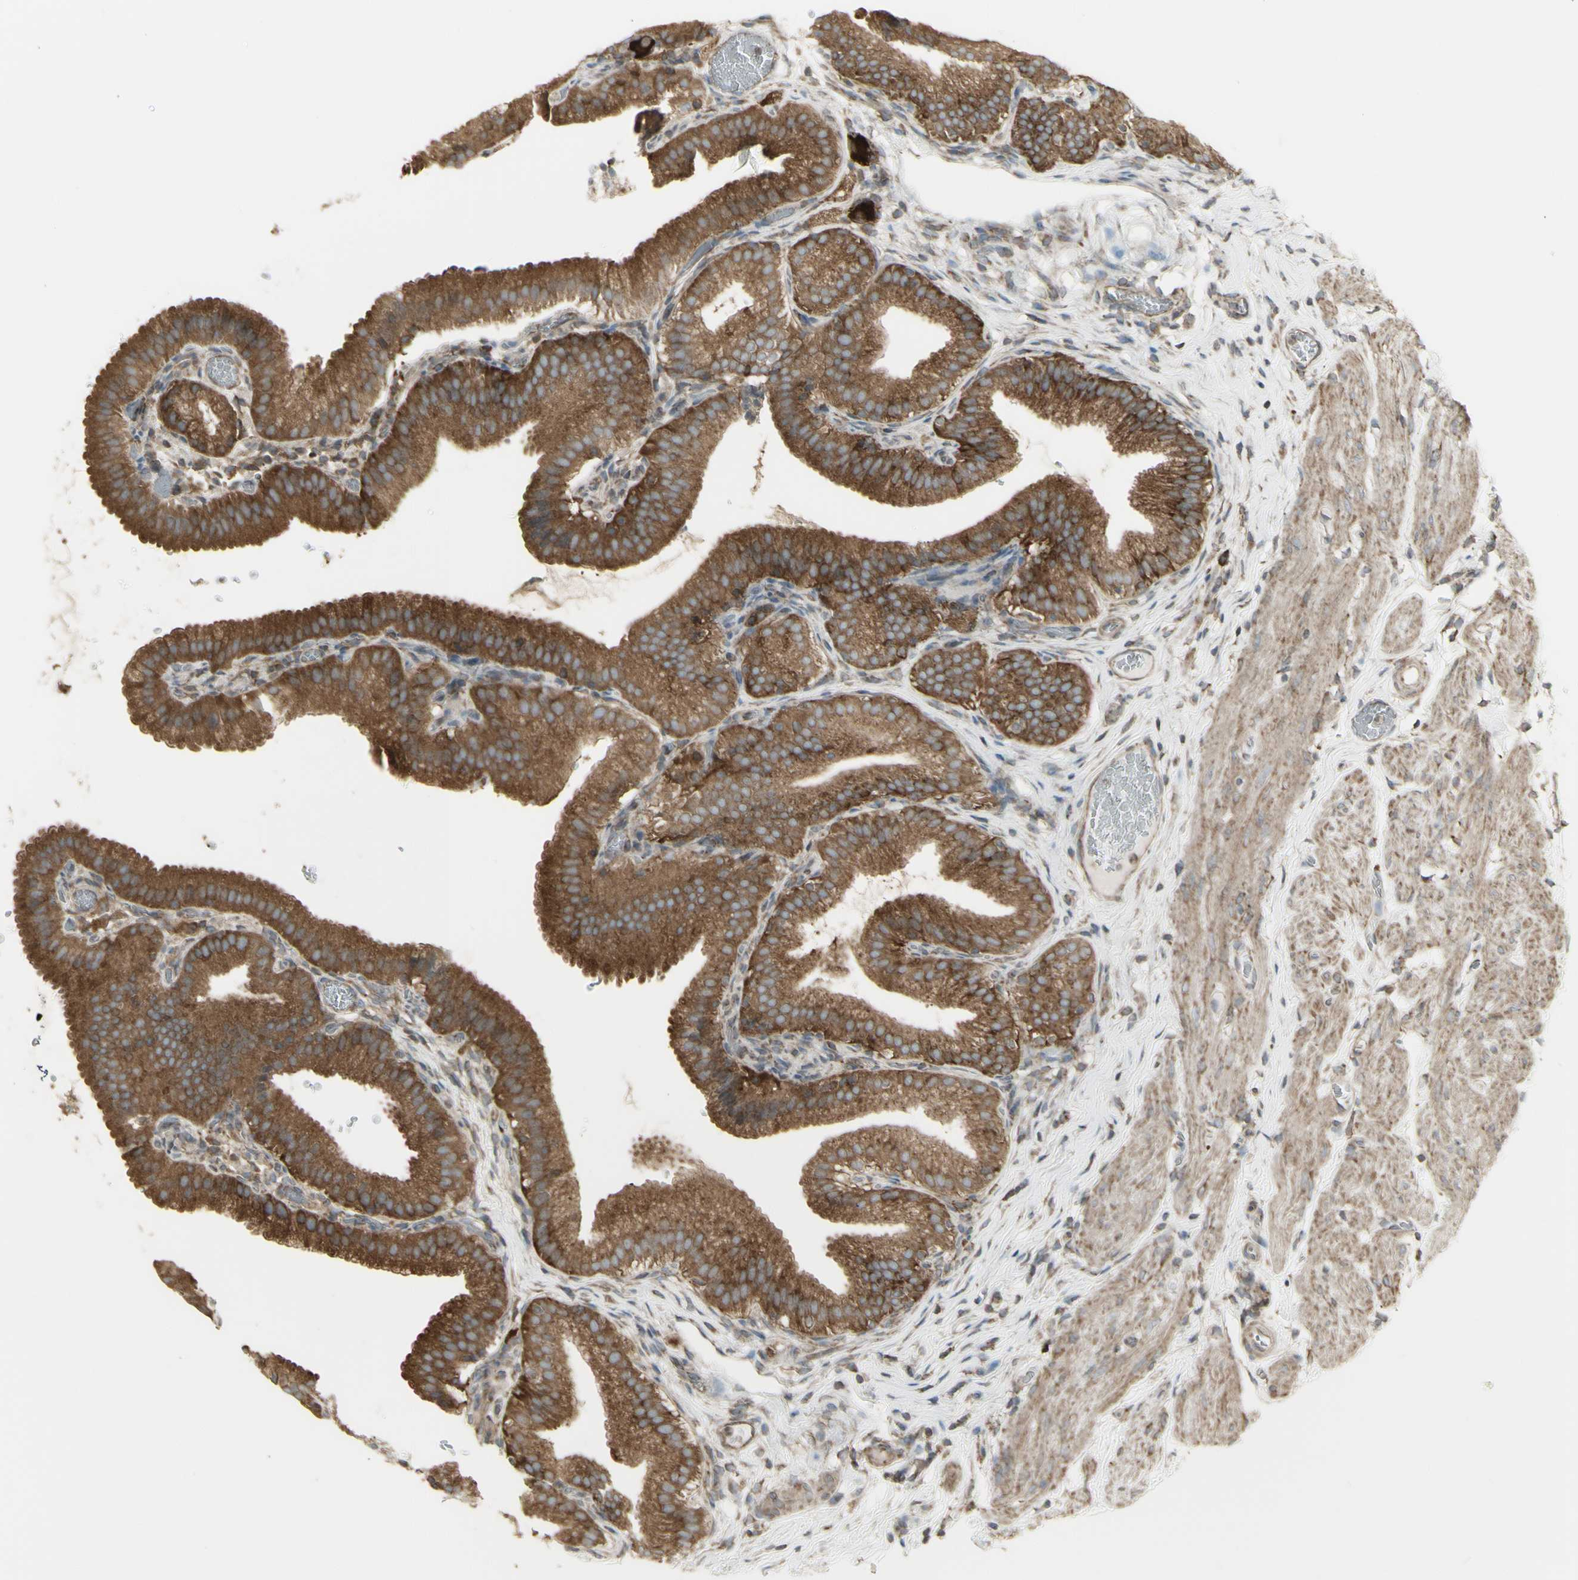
{"staining": {"intensity": "strong", "quantity": ">75%", "location": "cytoplasmic/membranous"}, "tissue": "gallbladder", "cell_type": "Glandular cells", "image_type": "normal", "snomed": [{"axis": "morphology", "description": "Normal tissue, NOS"}, {"axis": "topography", "description": "Gallbladder"}], "caption": "A high-resolution micrograph shows immunohistochemistry staining of unremarkable gallbladder, which displays strong cytoplasmic/membranous staining in approximately >75% of glandular cells.", "gene": "FKBP3", "patient": {"sex": "male", "age": 54}}